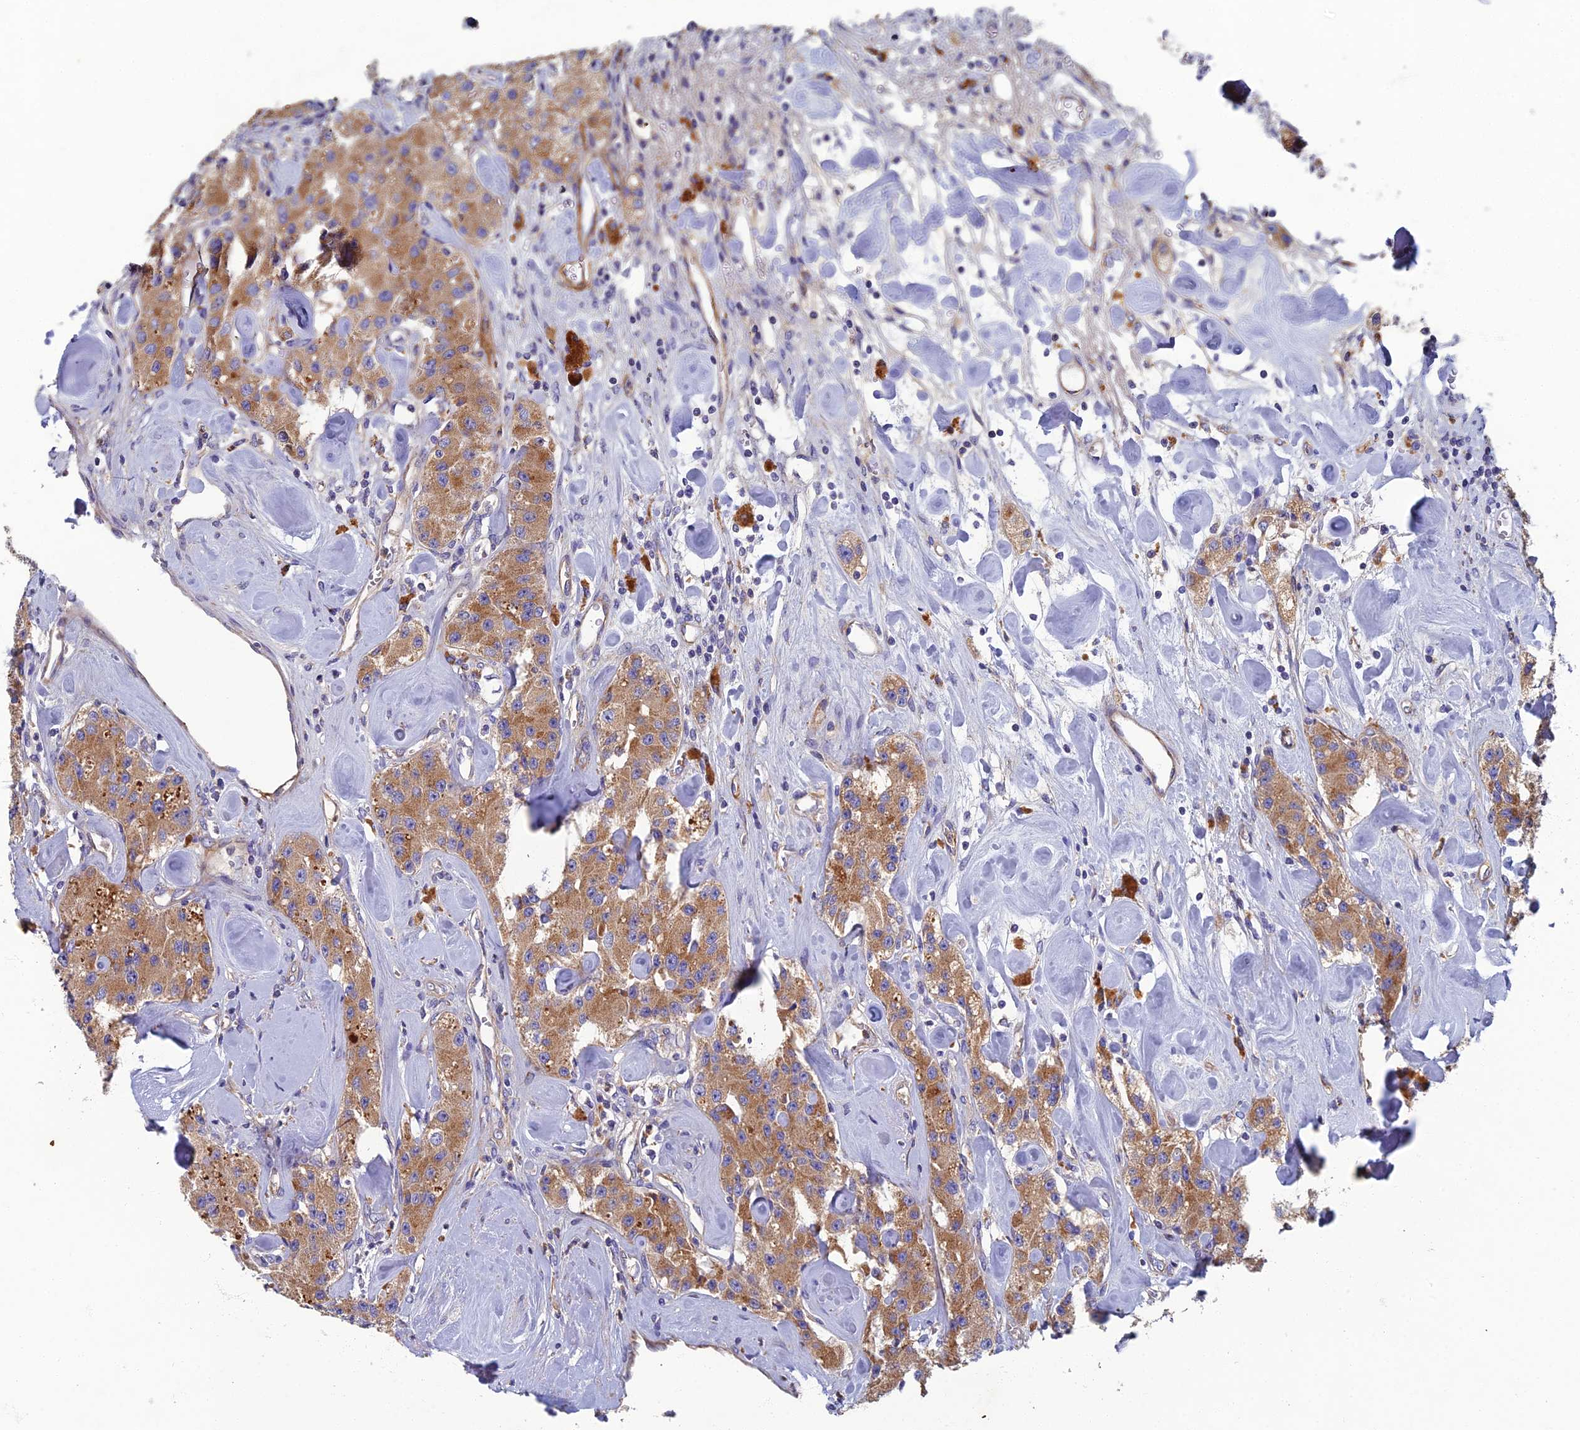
{"staining": {"intensity": "moderate", "quantity": ">75%", "location": "cytoplasmic/membranous"}, "tissue": "carcinoid", "cell_type": "Tumor cells", "image_type": "cancer", "snomed": [{"axis": "morphology", "description": "Carcinoid, malignant, NOS"}, {"axis": "topography", "description": "Pancreas"}], "caption": "Immunohistochemical staining of carcinoid reveals medium levels of moderate cytoplasmic/membranous positivity in approximately >75% of tumor cells.", "gene": "RNASEK", "patient": {"sex": "male", "age": 41}}